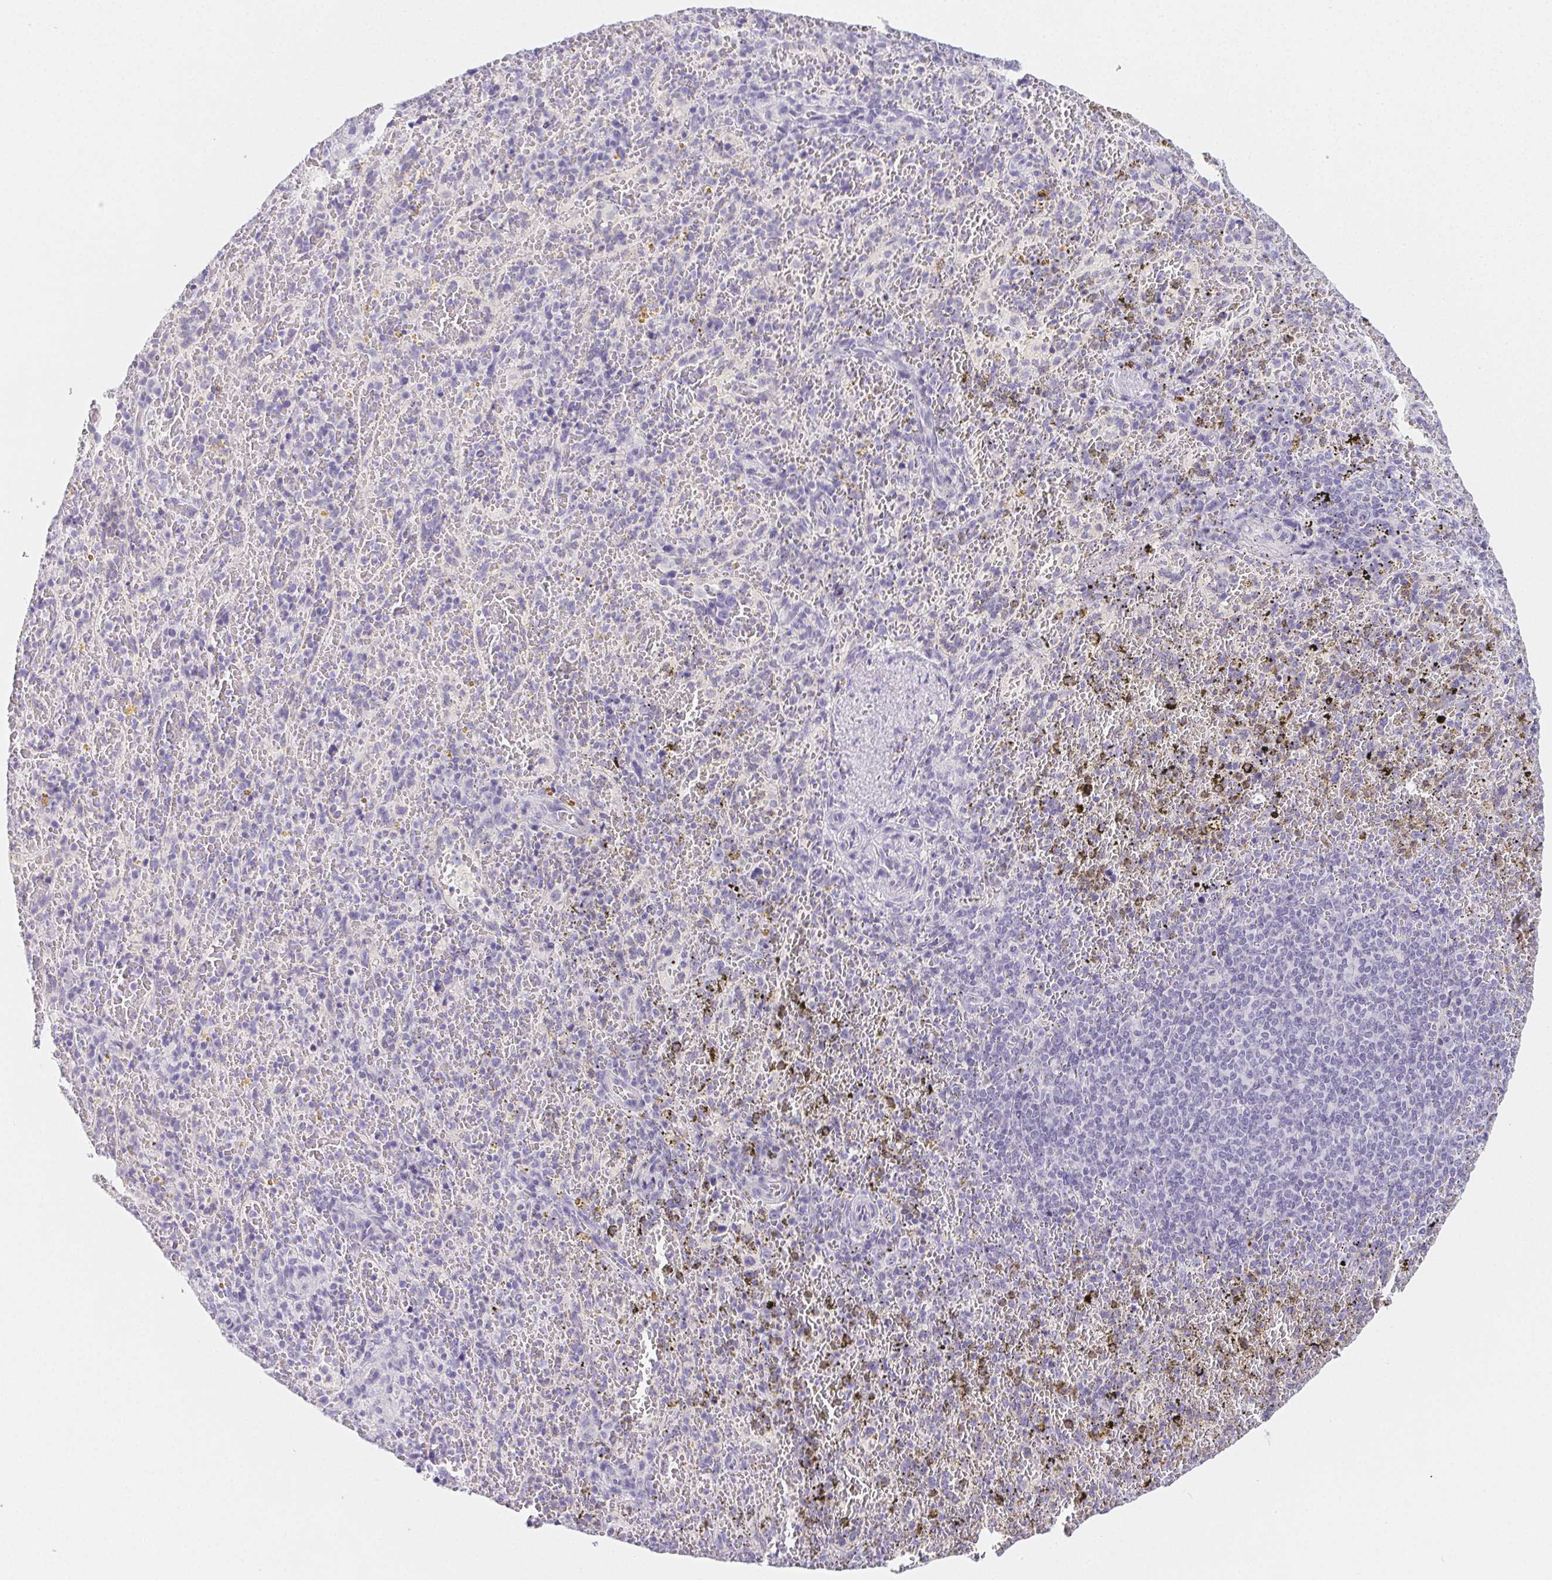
{"staining": {"intensity": "negative", "quantity": "none", "location": "none"}, "tissue": "spleen", "cell_type": "Cells in red pulp", "image_type": "normal", "snomed": [{"axis": "morphology", "description": "Normal tissue, NOS"}, {"axis": "topography", "description": "Spleen"}], "caption": "Spleen stained for a protein using IHC demonstrates no staining cells in red pulp.", "gene": "ZBBX", "patient": {"sex": "female", "age": 50}}